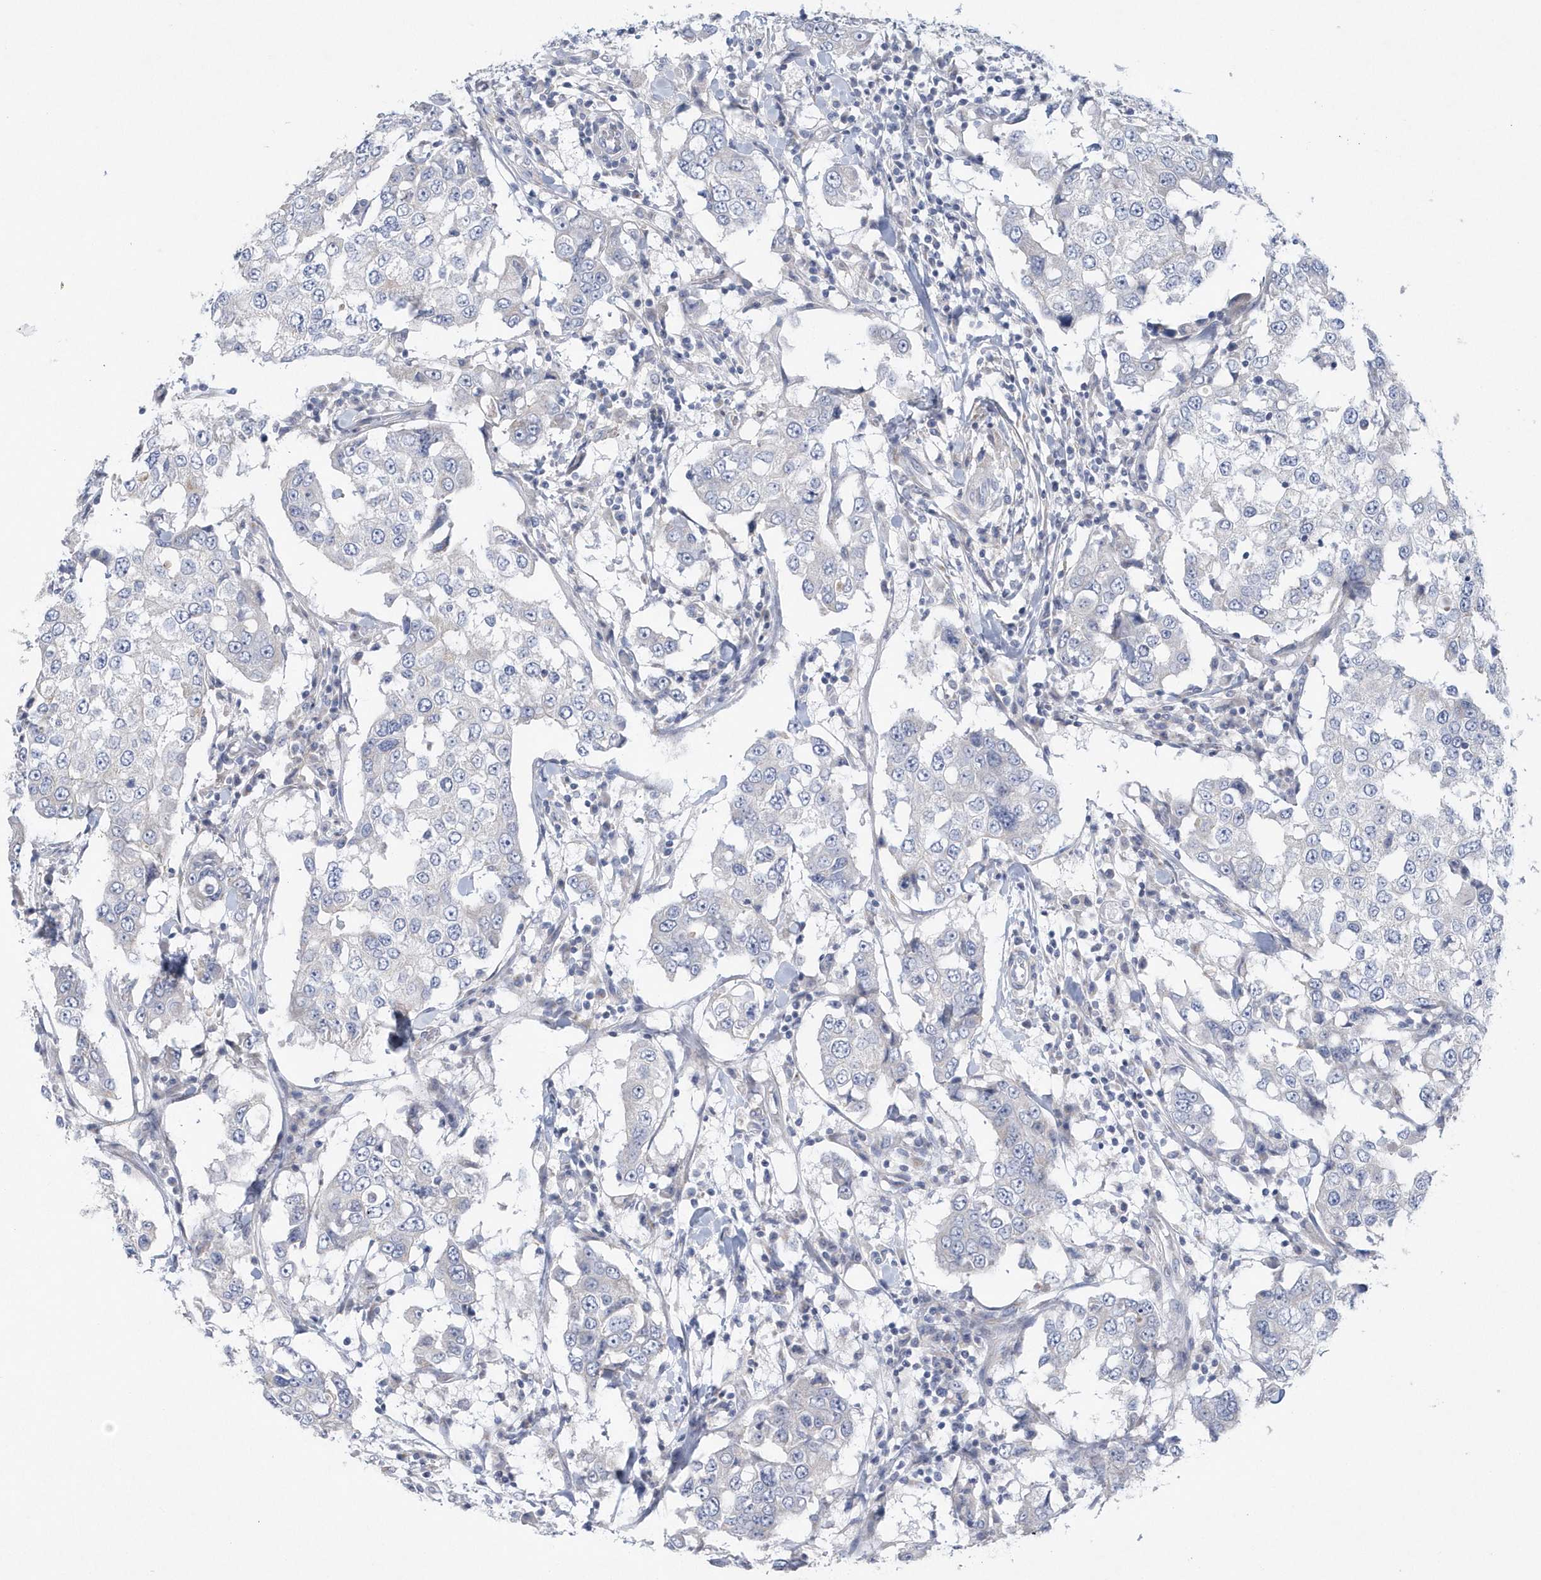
{"staining": {"intensity": "negative", "quantity": "none", "location": "none"}, "tissue": "breast cancer", "cell_type": "Tumor cells", "image_type": "cancer", "snomed": [{"axis": "morphology", "description": "Duct carcinoma"}, {"axis": "topography", "description": "Breast"}], "caption": "Immunohistochemistry histopathology image of human infiltrating ductal carcinoma (breast) stained for a protein (brown), which demonstrates no expression in tumor cells.", "gene": "SPATA18", "patient": {"sex": "female", "age": 27}}